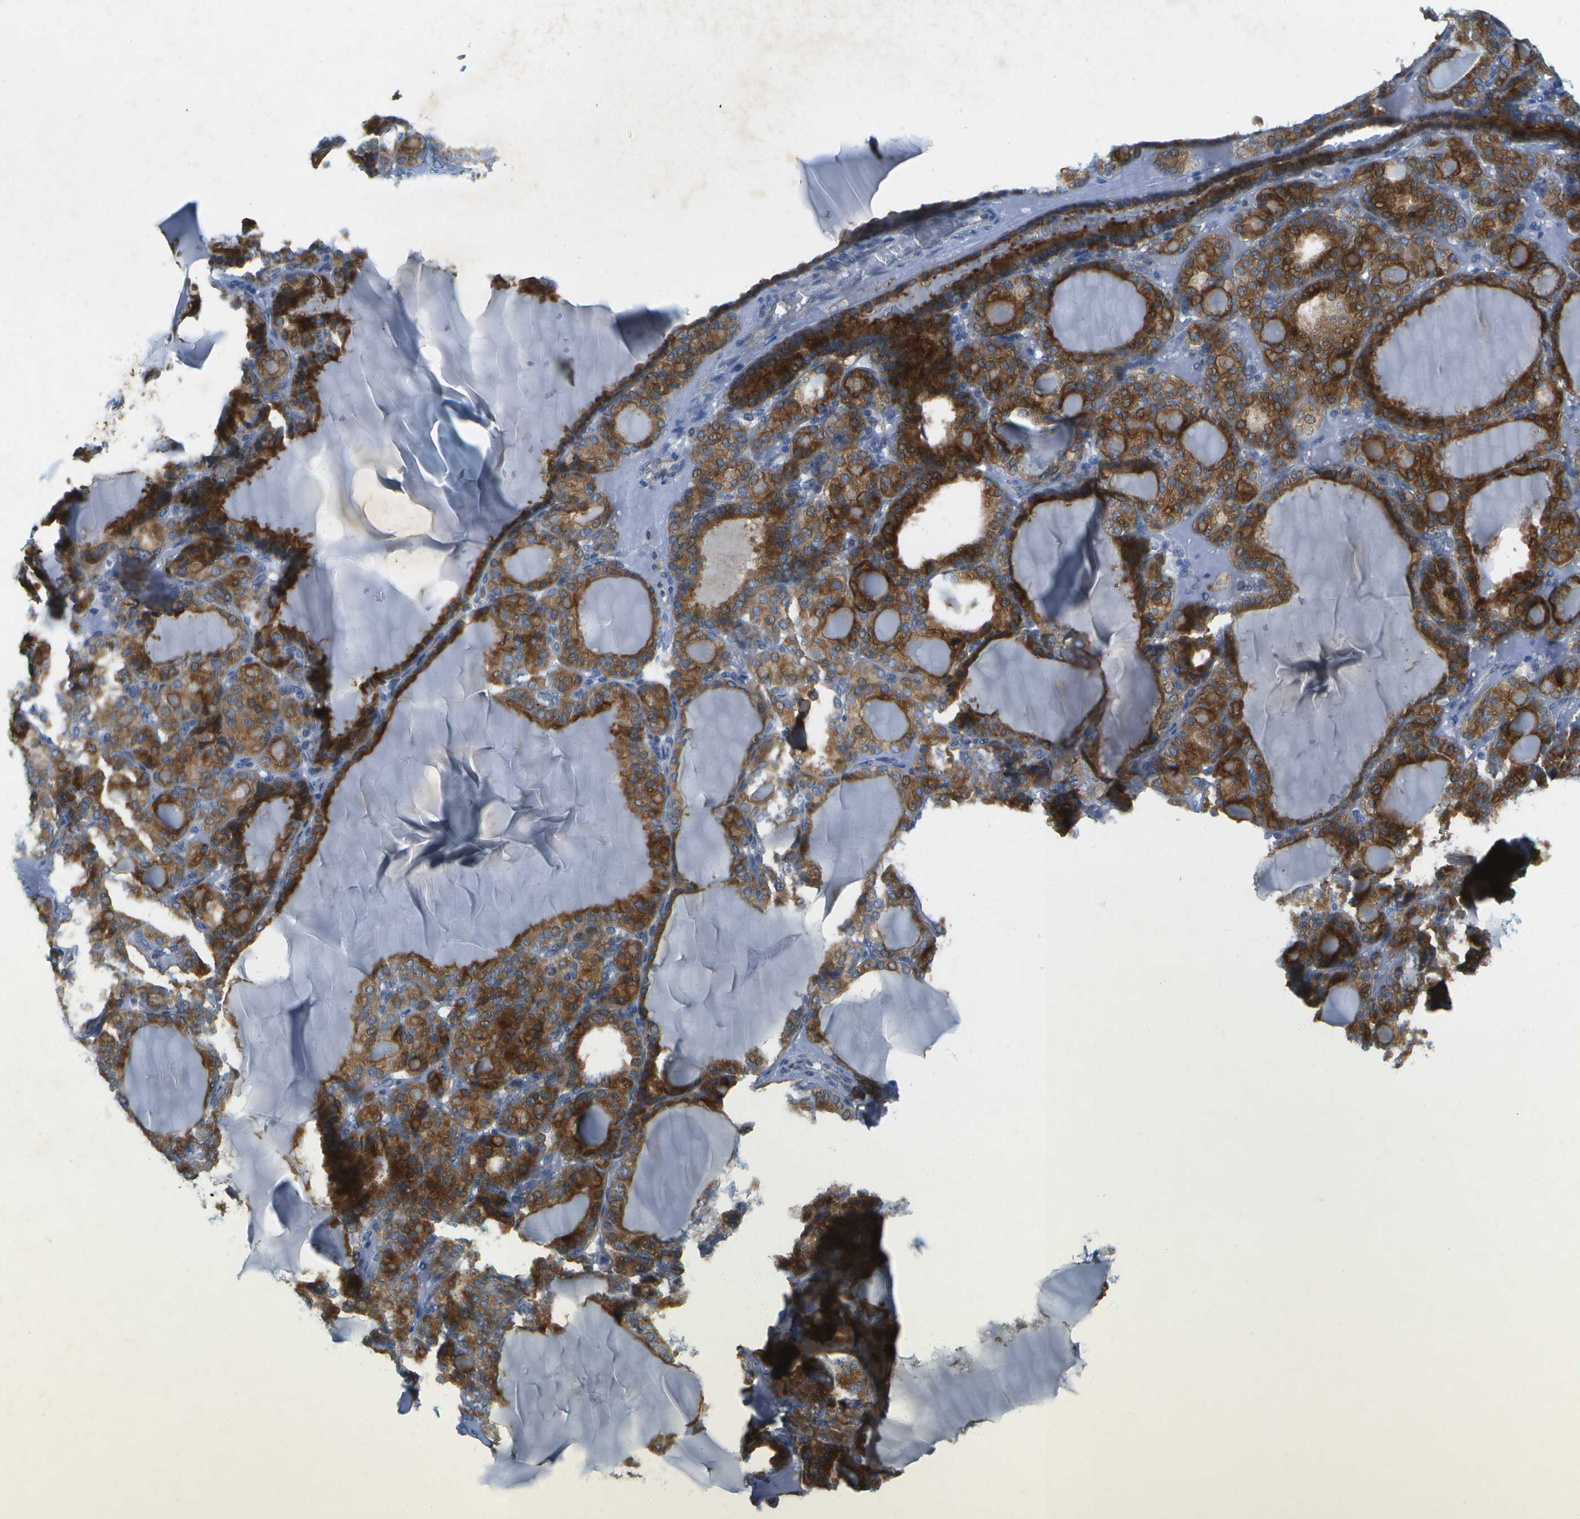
{"staining": {"intensity": "moderate", "quantity": ">75%", "location": "cytoplasmic/membranous"}, "tissue": "thyroid gland", "cell_type": "Glandular cells", "image_type": "normal", "snomed": [{"axis": "morphology", "description": "Normal tissue, NOS"}, {"axis": "topography", "description": "Thyroid gland"}], "caption": "Glandular cells show medium levels of moderate cytoplasmic/membranous expression in about >75% of cells in normal human thyroid gland. (Stains: DAB (3,3'-diaminobenzidine) in brown, nuclei in blue, Microscopy: brightfield microscopy at high magnification).", "gene": "WNK2", "patient": {"sex": "female", "age": 28}}